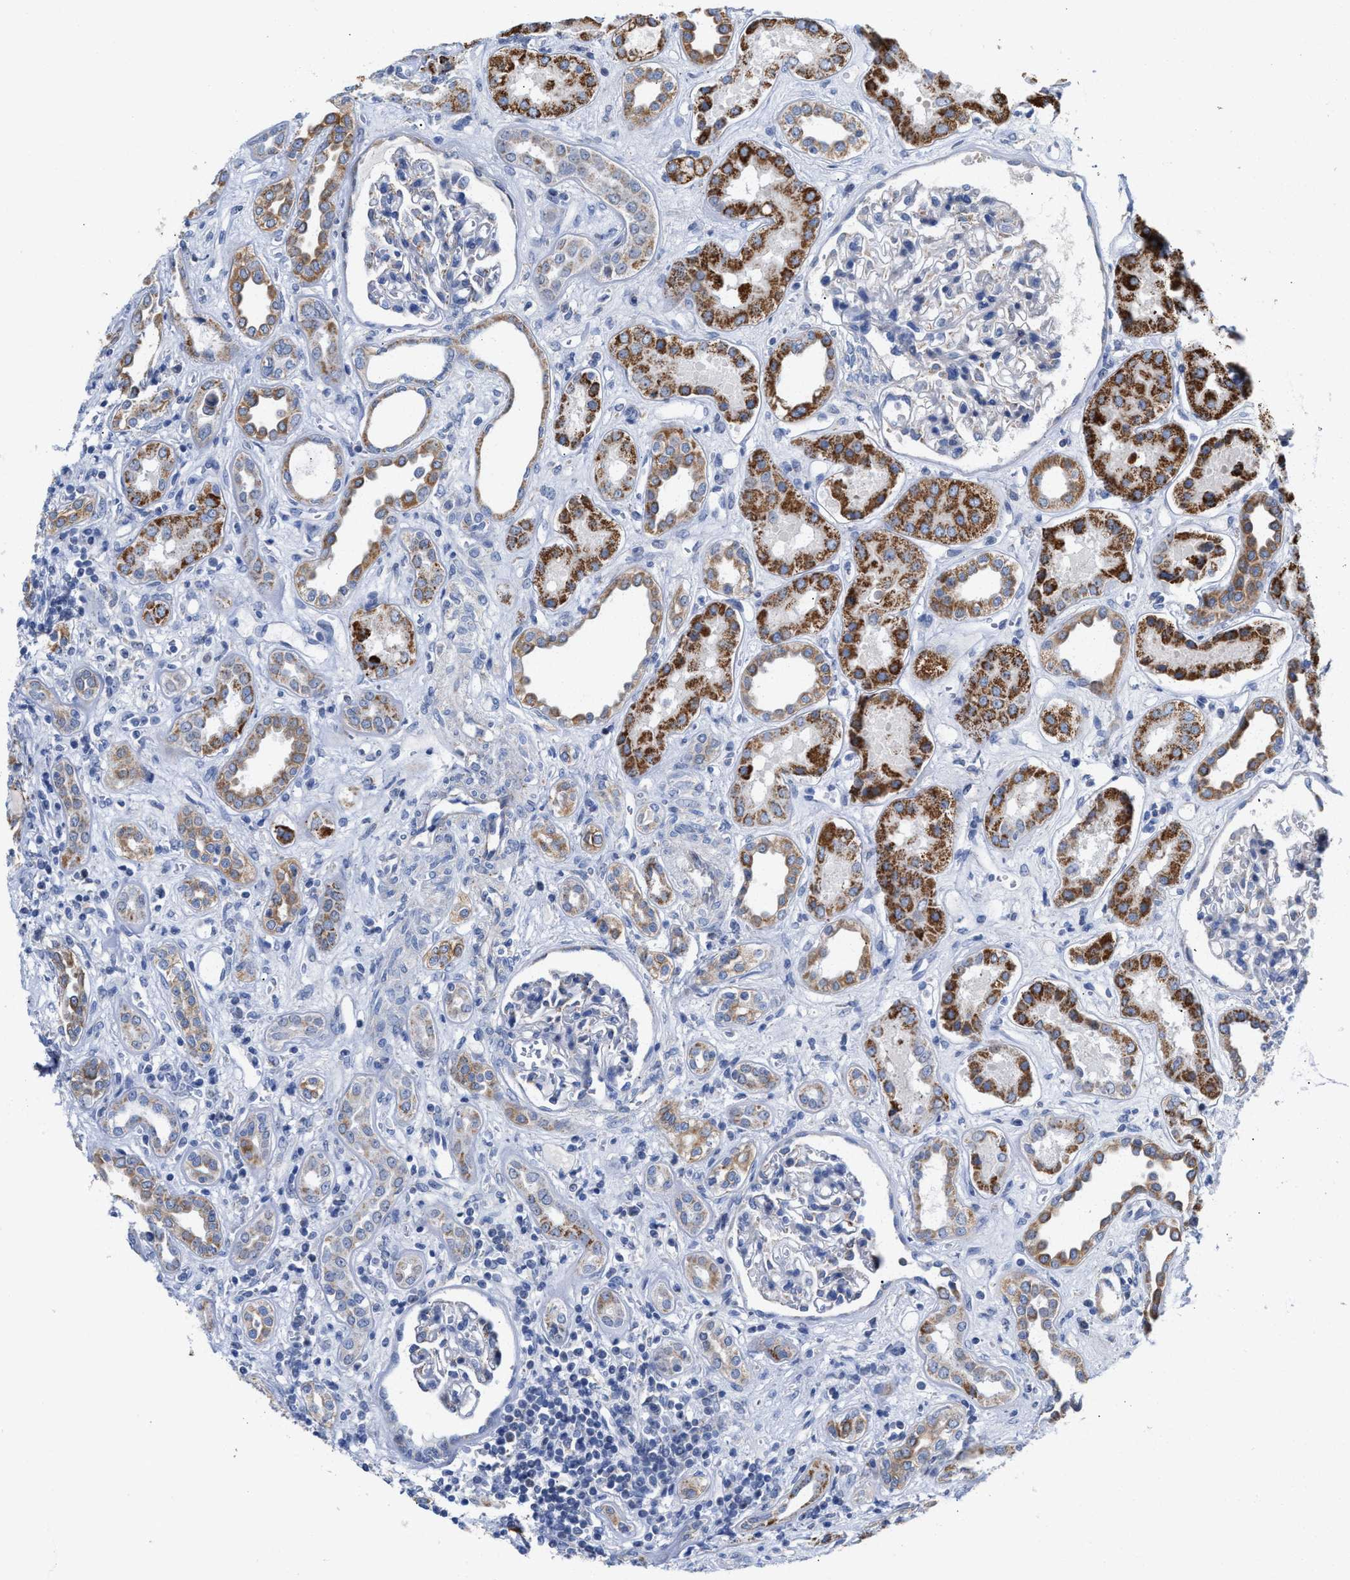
{"staining": {"intensity": "negative", "quantity": "none", "location": "none"}, "tissue": "kidney", "cell_type": "Cells in glomeruli", "image_type": "normal", "snomed": [{"axis": "morphology", "description": "Normal tissue, NOS"}, {"axis": "topography", "description": "Kidney"}], "caption": "This histopathology image is of unremarkable kidney stained with immunohistochemistry (IHC) to label a protein in brown with the nuclei are counter-stained blue. There is no expression in cells in glomeruli.", "gene": "JAG1", "patient": {"sex": "male", "age": 59}}